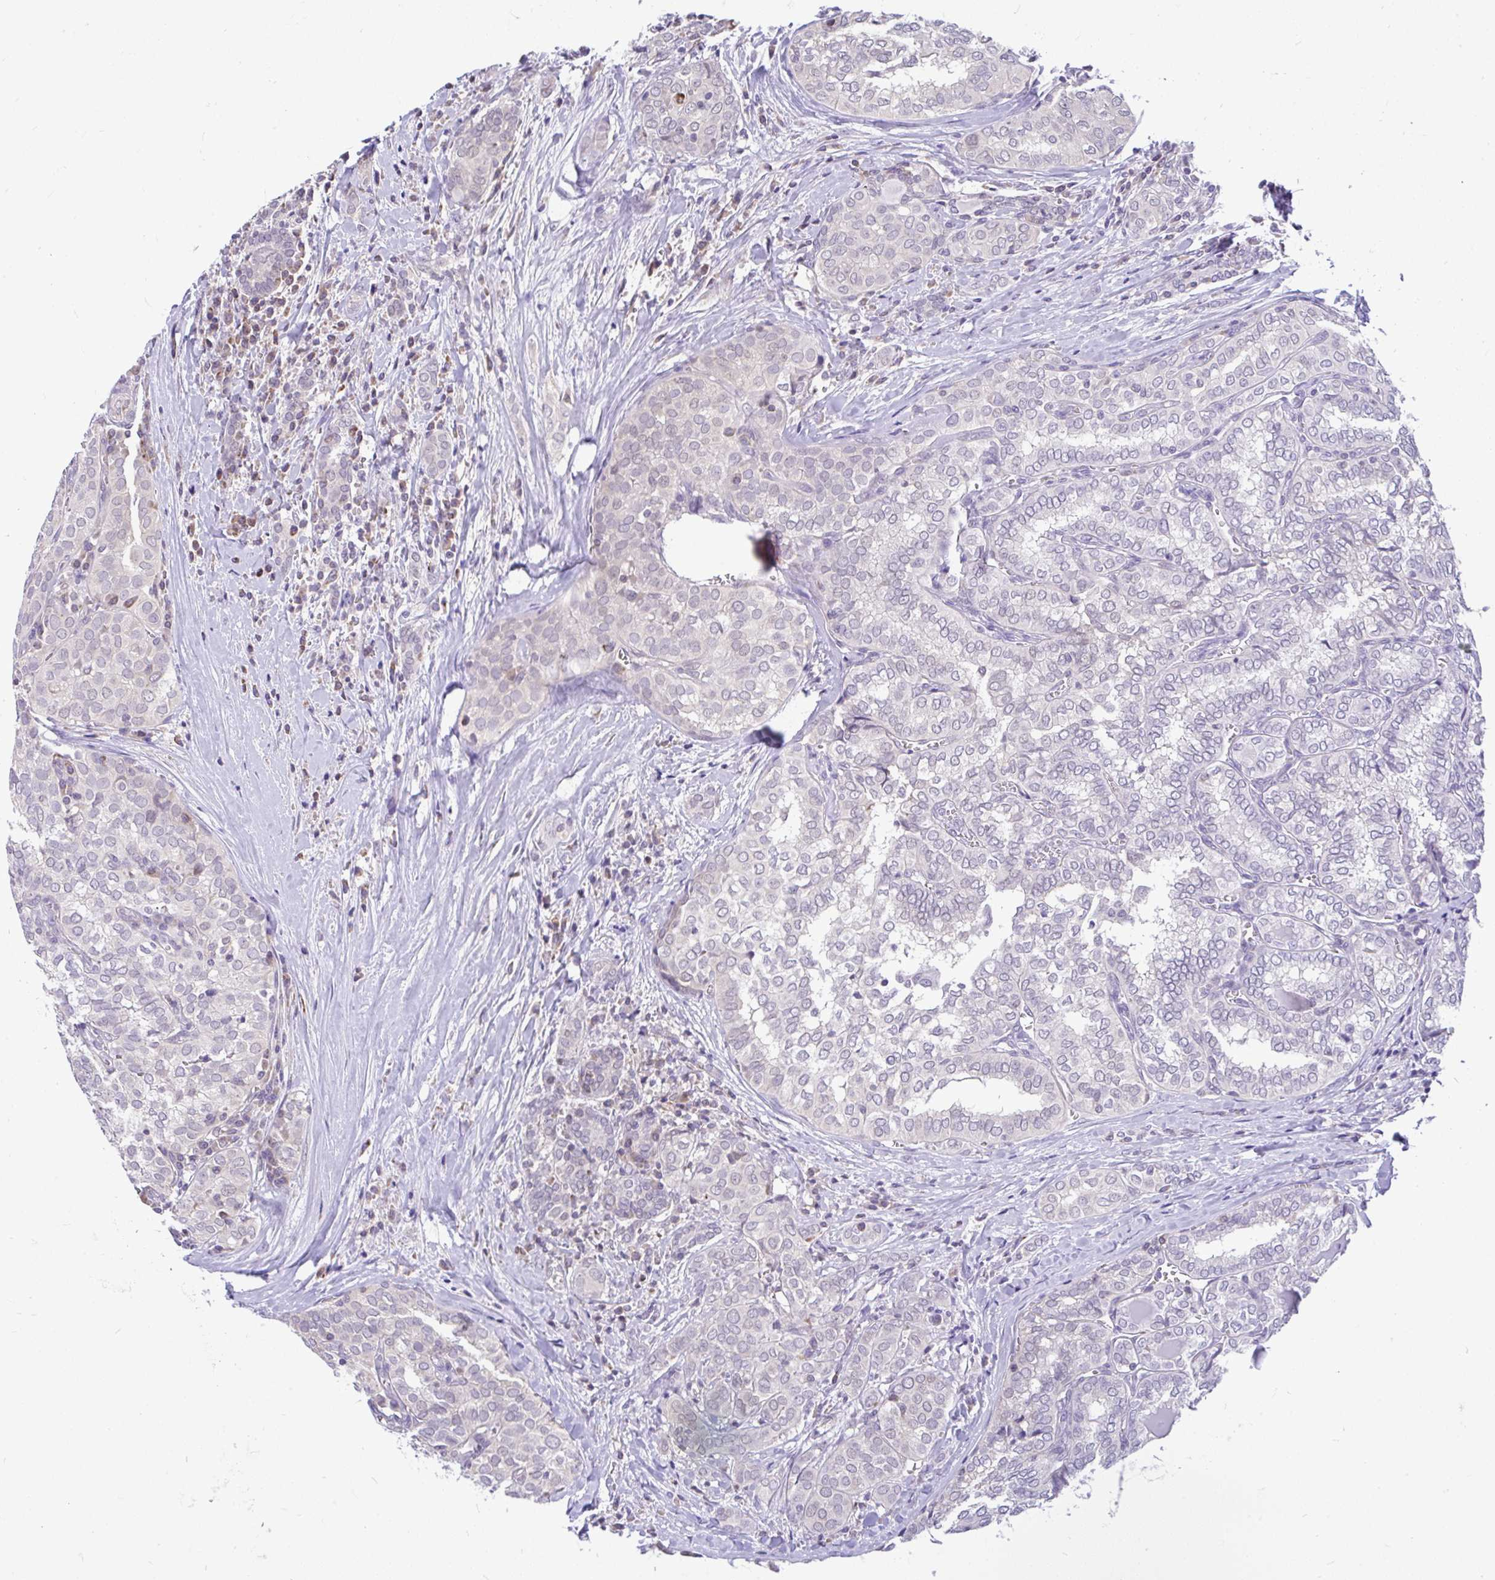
{"staining": {"intensity": "negative", "quantity": "none", "location": "none"}, "tissue": "thyroid cancer", "cell_type": "Tumor cells", "image_type": "cancer", "snomed": [{"axis": "morphology", "description": "Papillary adenocarcinoma, NOS"}, {"axis": "topography", "description": "Thyroid gland"}], "caption": "There is no significant staining in tumor cells of thyroid papillary adenocarcinoma.", "gene": "PYCR2", "patient": {"sex": "female", "age": 30}}